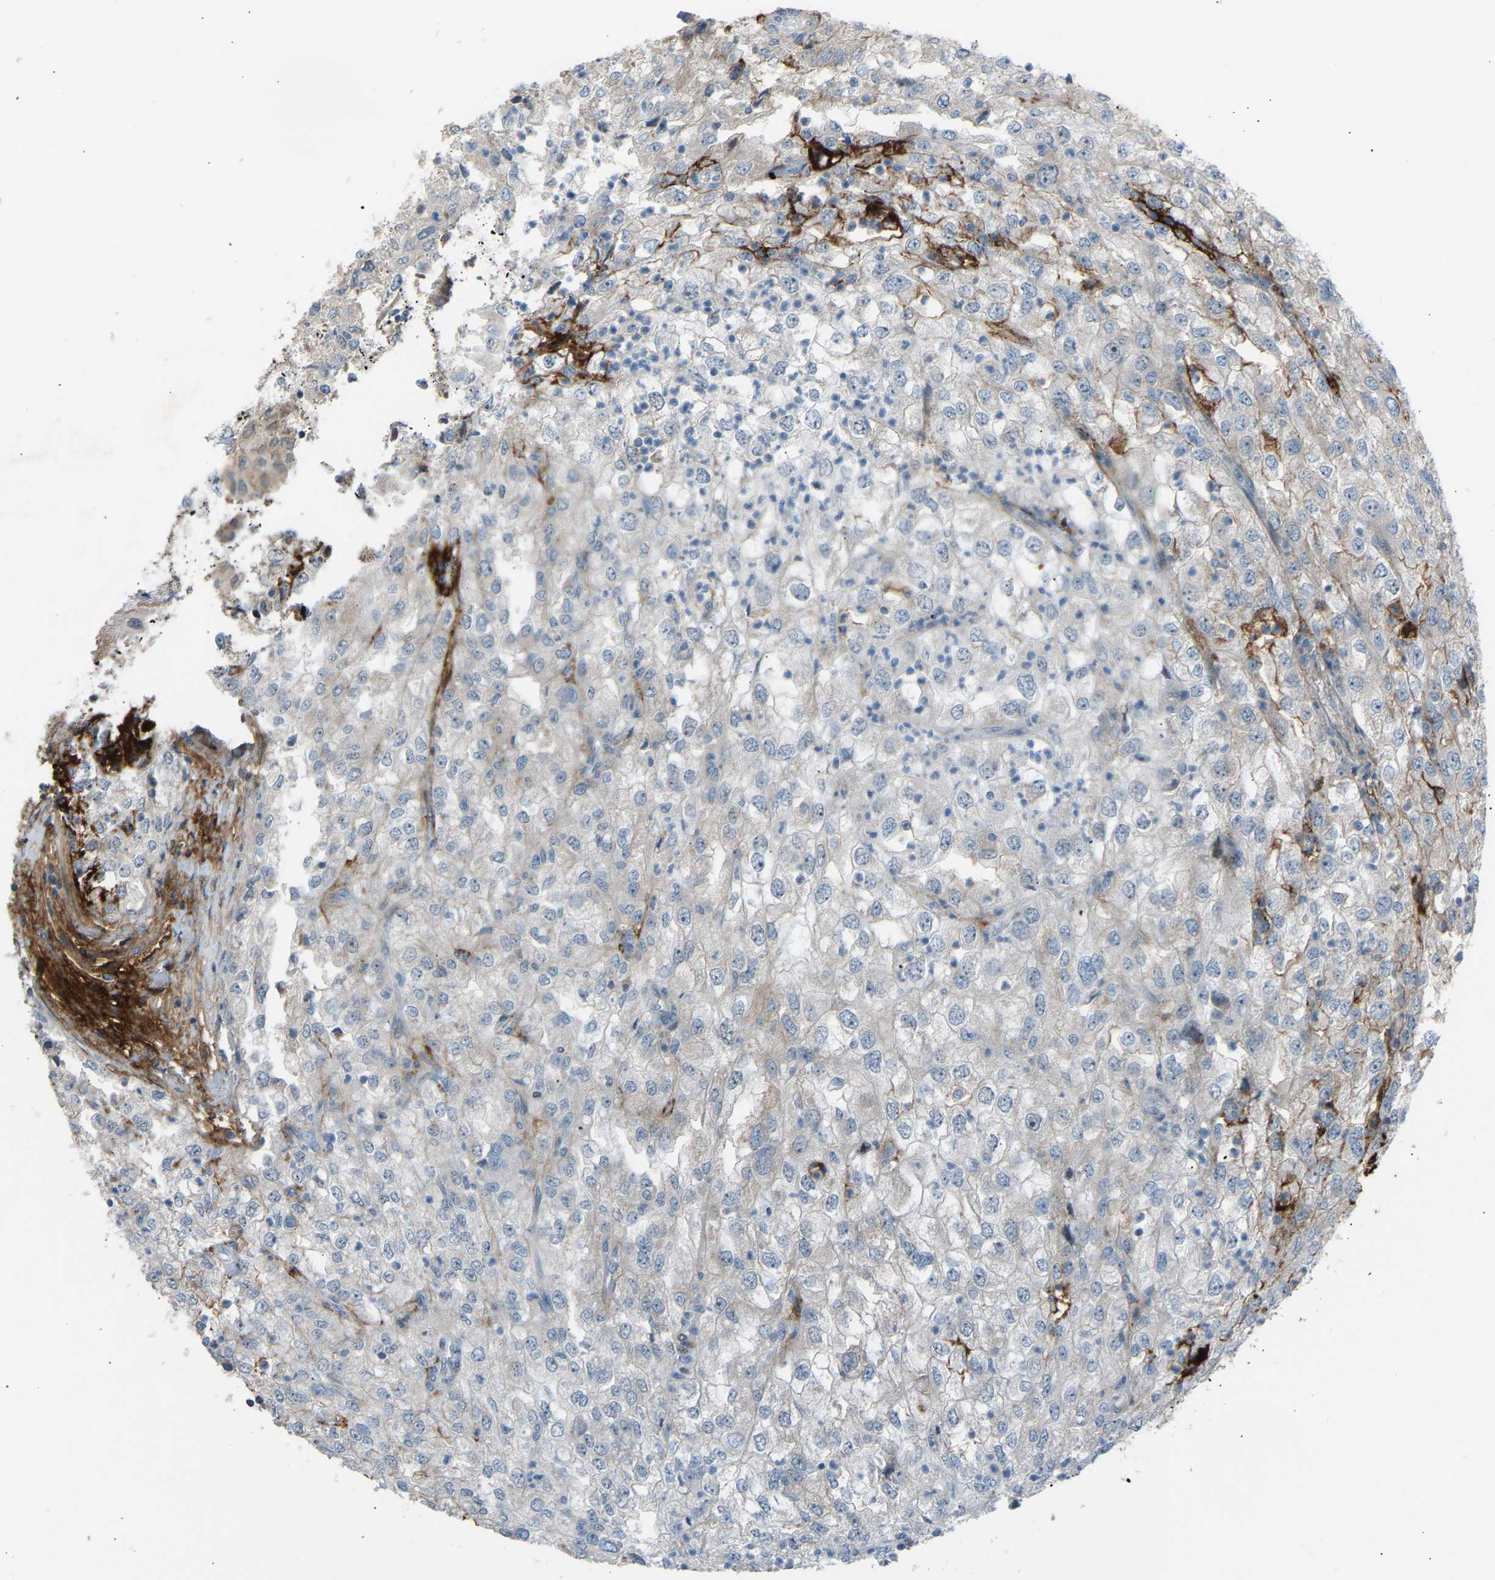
{"staining": {"intensity": "weak", "quantity": "<25%", "location": "cytoplasmic/membranous"}, "tissue": "renal cancer", "cell_type": "Tumor cells", "image_type": "cancer", "snomed": [{"axis": "morphology", "description": "Adenocarcinoma, NOS"}, {"axis": "topography", "description": "Kidney"}], "caption": "An immunohistochemistry image of adenocarcinoma (renal) is shown. There is no staining in tumor cells of adenocarcinoma (renal). (DAB IHC with hematoxylin counter stain).", "gene": "VPS41", "patient": {"sex": "female", "age": 54}}